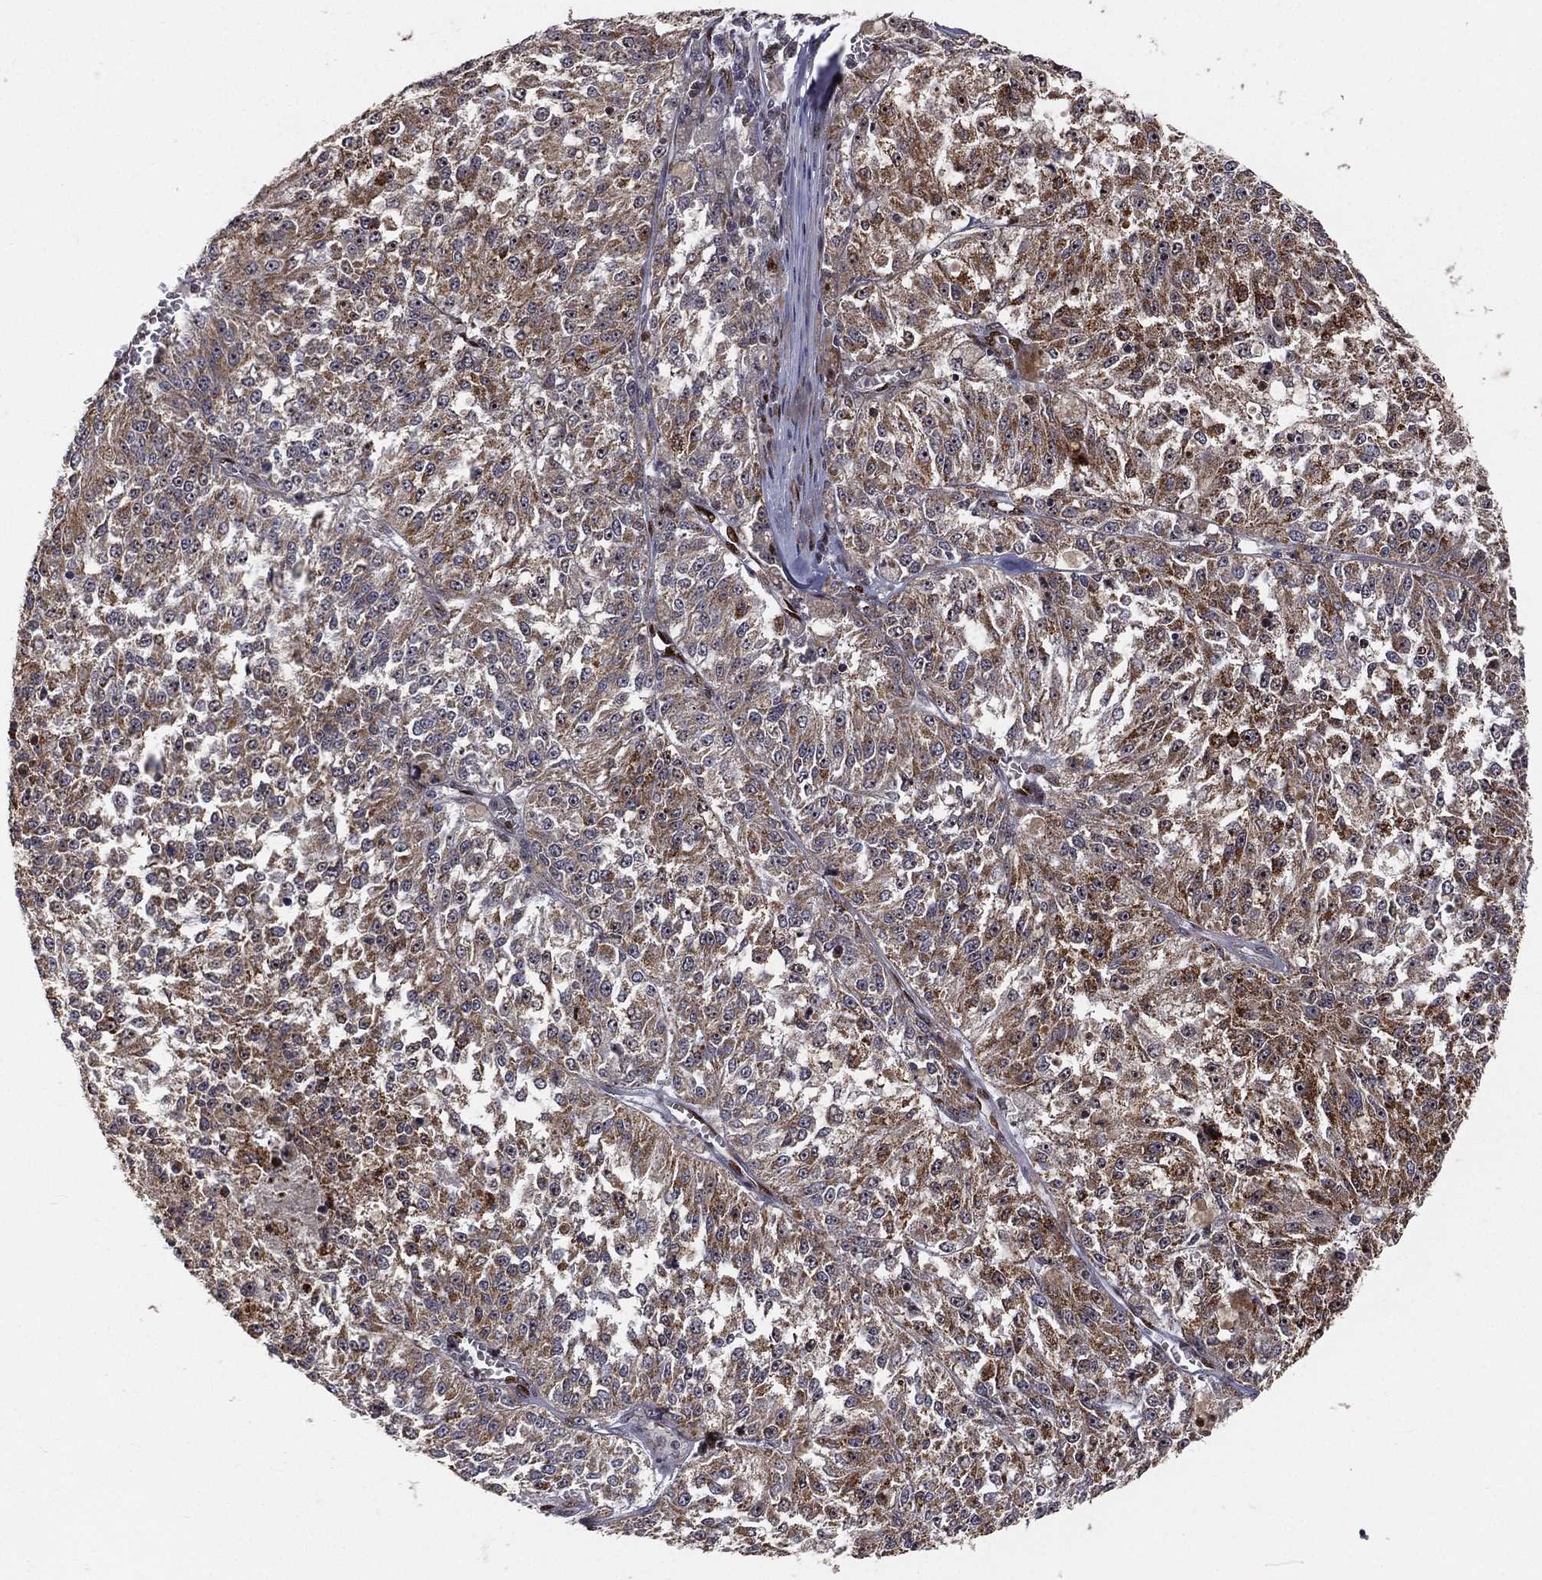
{"staining": {"intensity": "moderate", "quantity": ">75%", "location": "cytoplasmic/membranous"}, "tissue": "melanoma", "cell_type": "Tumor cells", "image_type": "cancer", "snomed": [{"axis": "morphology", "description": "Malignant melanoma, Metastatic site"}, {"axis": "topography", "description": "Lymph node"}], "caption": "Malignant melanoma (metastatic site) tissue shows moderate cytoplasmic/membranous expression in approximately >75% of tumor cells", "gene": "ZEB1", "patient": {"sex": "female", "age": 64}}